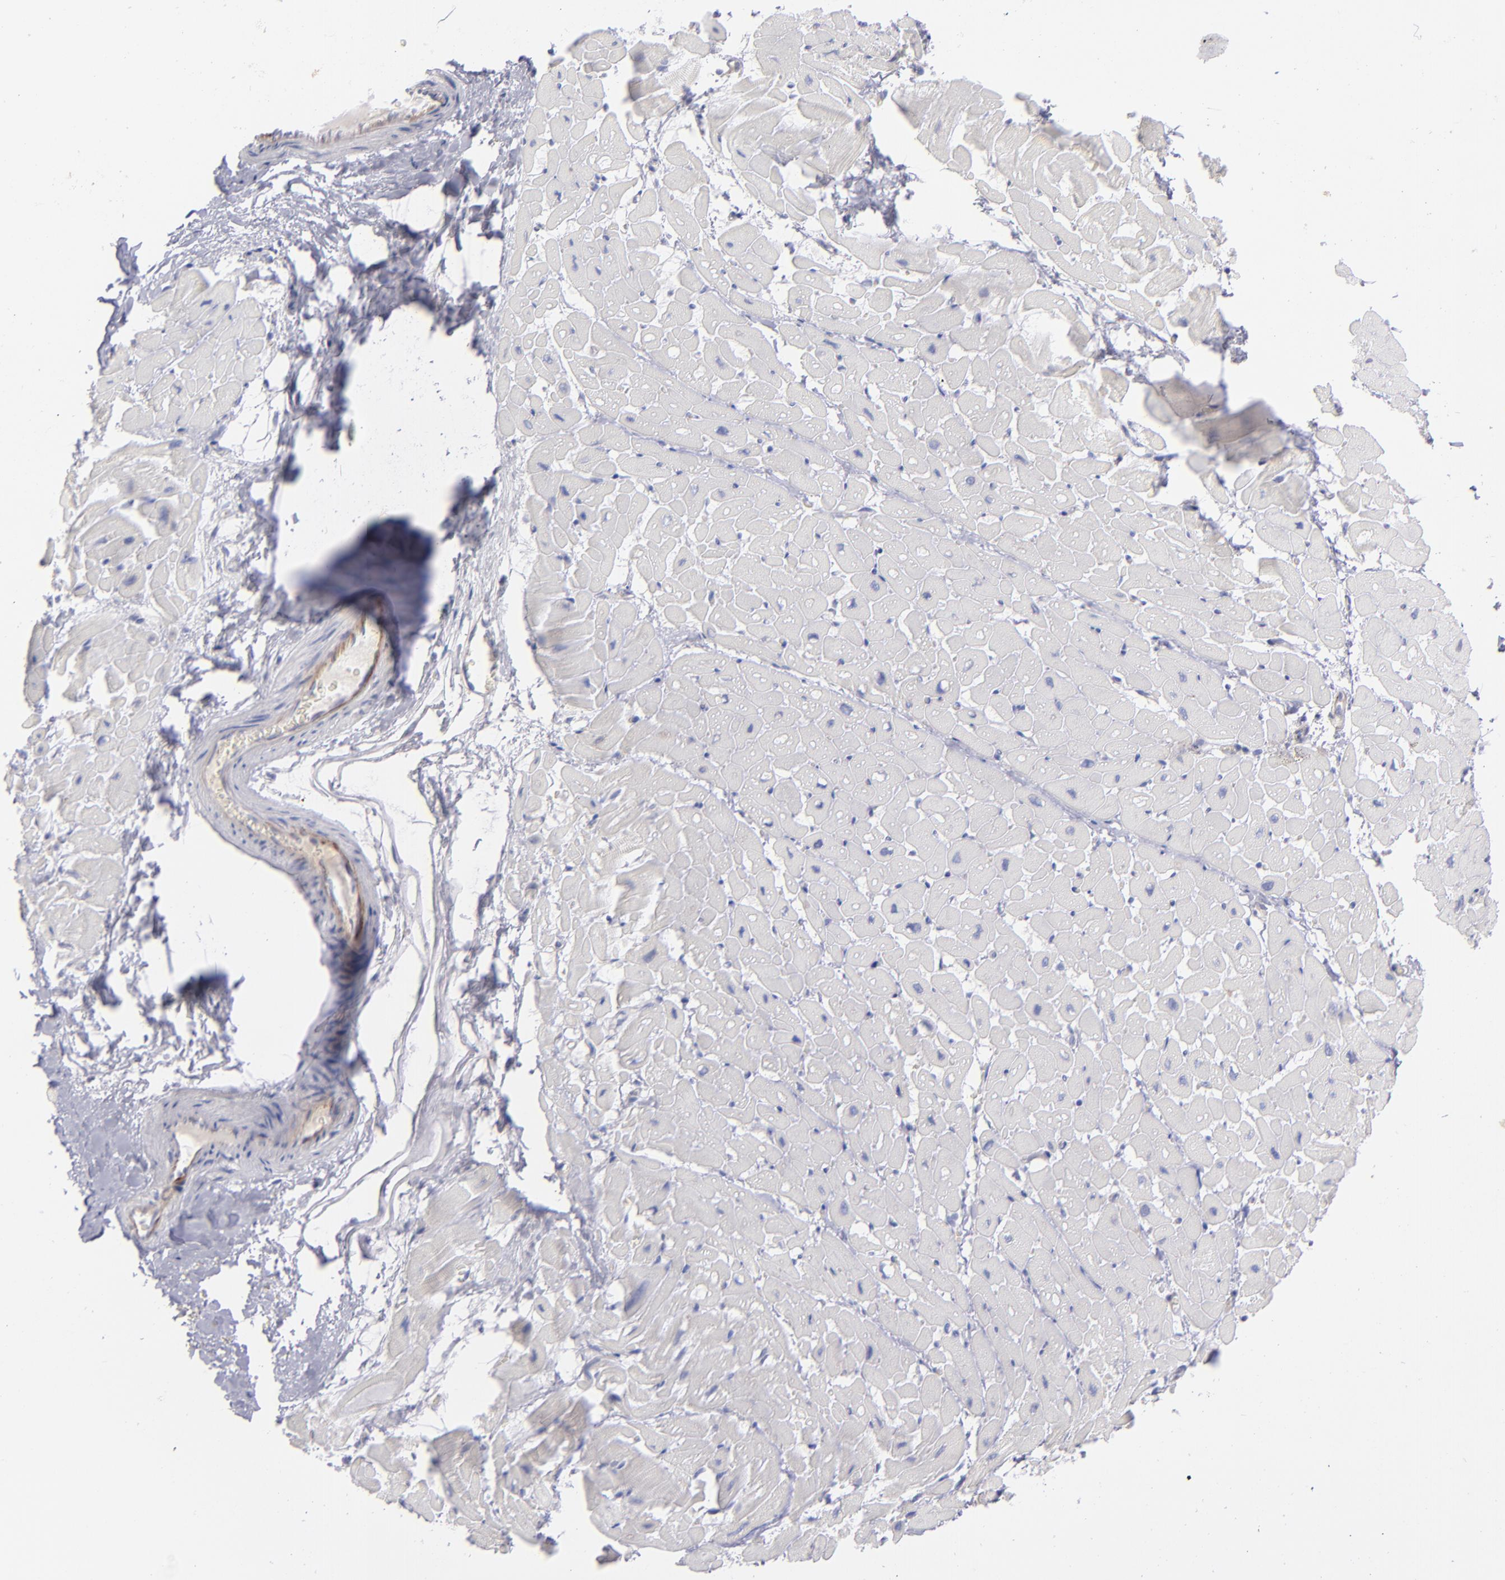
{"staining": {"intensity": "negative", "quantity": "none", "location": "none"}, "tissue": "heart muscle", "cell_type": "Cardiomyocytes", "image_type": "normal", "snomed": [{"axis": "morphology", "description": "Normal tissue, NOS"}, {"axis": "topography", "description": "Heart"}], "caption": "Immunohistochemical staining of benign heart muscle exhibits no significant staining in cardiomyocytes. Brightfield microscopy of immunohistochemistry (IHC) stained with DAB (3,3'-diaminobenzidine) (brown) and hematoxylin (blue), captured at high magnification.", "gene": "ITGB4", "patient": {"sex": "male", "age": 45}}